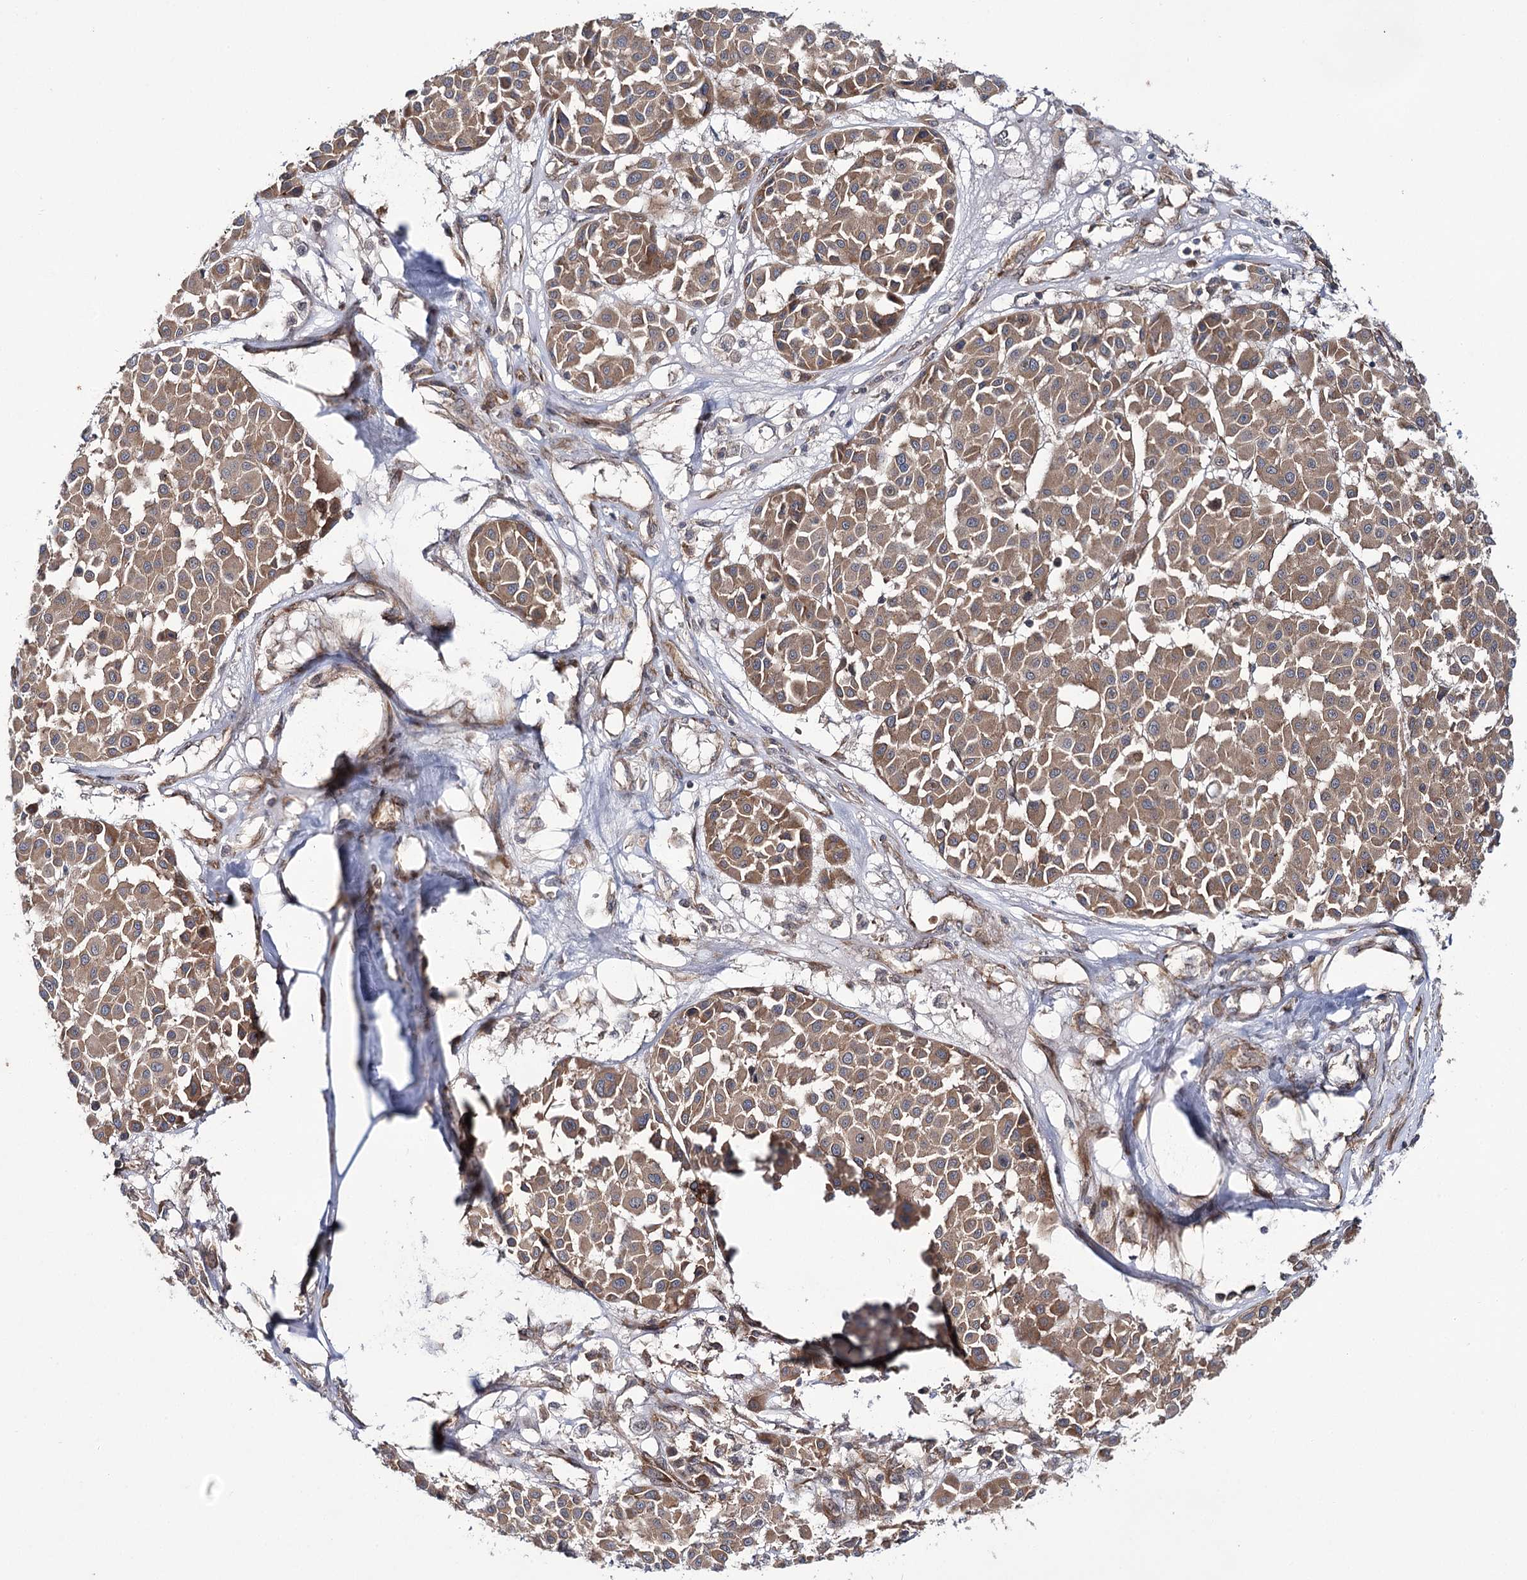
{"staining": {"intensity": "moderate", "quantity": ">75%", "location": "cytoplasmic/membranous"}, "tissue": "melanoma", "cell_type": "Tumor cells", "image_type": "cancer", "snomed": [{"axis": "morphology", "description": "Malignant melanoma, Metastatic site"}, {"axis": "topography", "description": "Soft tissue"}], "caption": "Melanoma tissue demonstrates moderate cytoplasmic/membranous expression in approximately >75% of tumor cells (IHC, brightfield microscopy, high magnification).", "gene": "VWA2", "patient": {"sex": "male", "age": 41}}